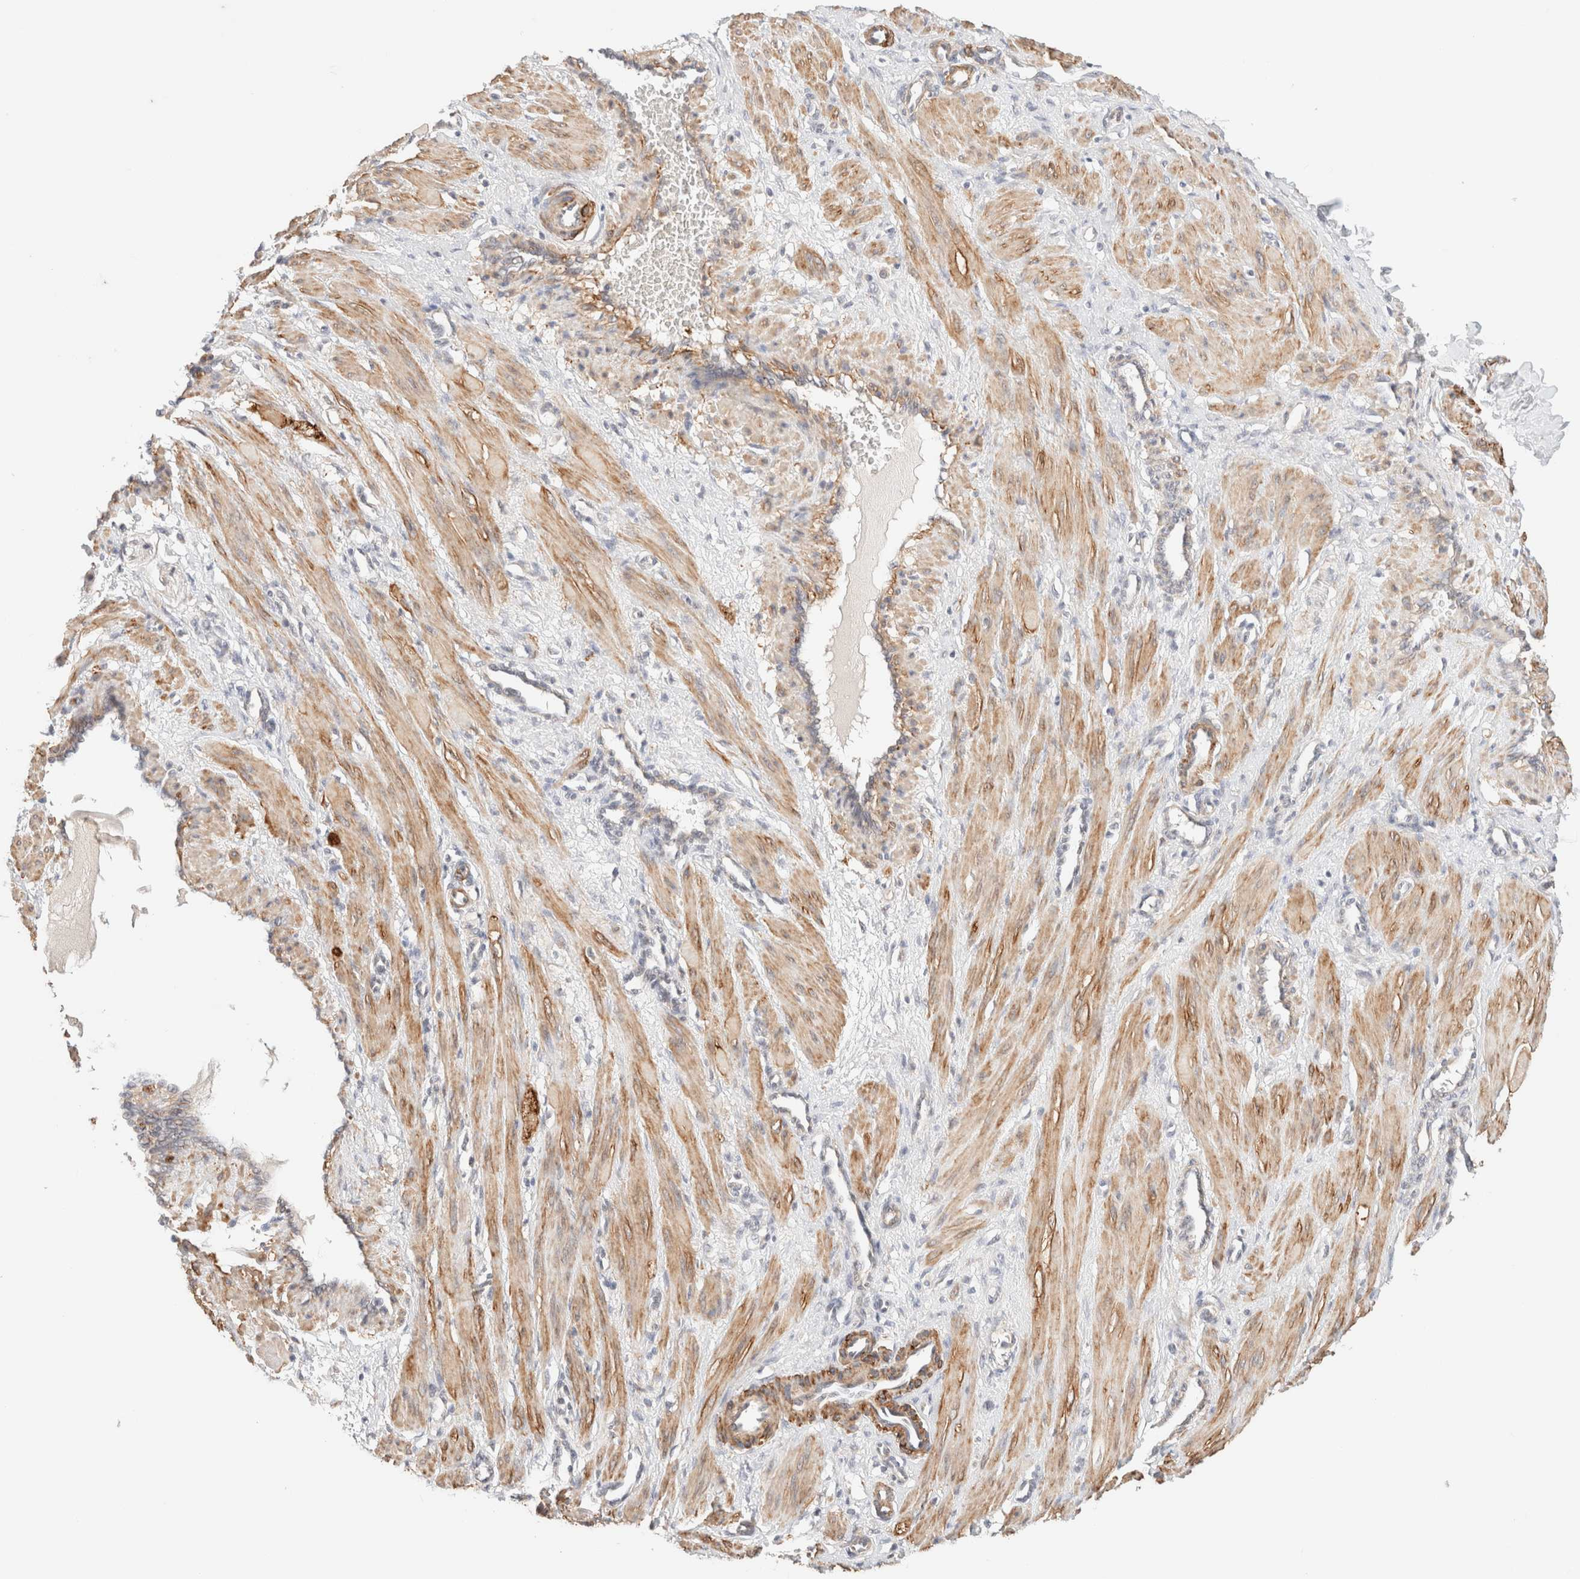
{"staining": {"intensity": "moderate", "quantity": ">75%", "location": "cytoplasmic/membranous"}, "tissue": "smooth muscle", "cell_type": "Smooth muscle cells", "image_type": "normal", "snomed": [{"axis": "morphology", "description": "Normal tissue, NOS"}, {"axis": "topography", "description": "Endometrium"}], "caption": "Brown immunohistochemical staining in normal human smooth muscle displays moderate cytoplasmic/membranous positivity in approximately >75% of smooth muscle cells.", "gene": "RRP15", "patient": {"sex": "female", "age": 33}}